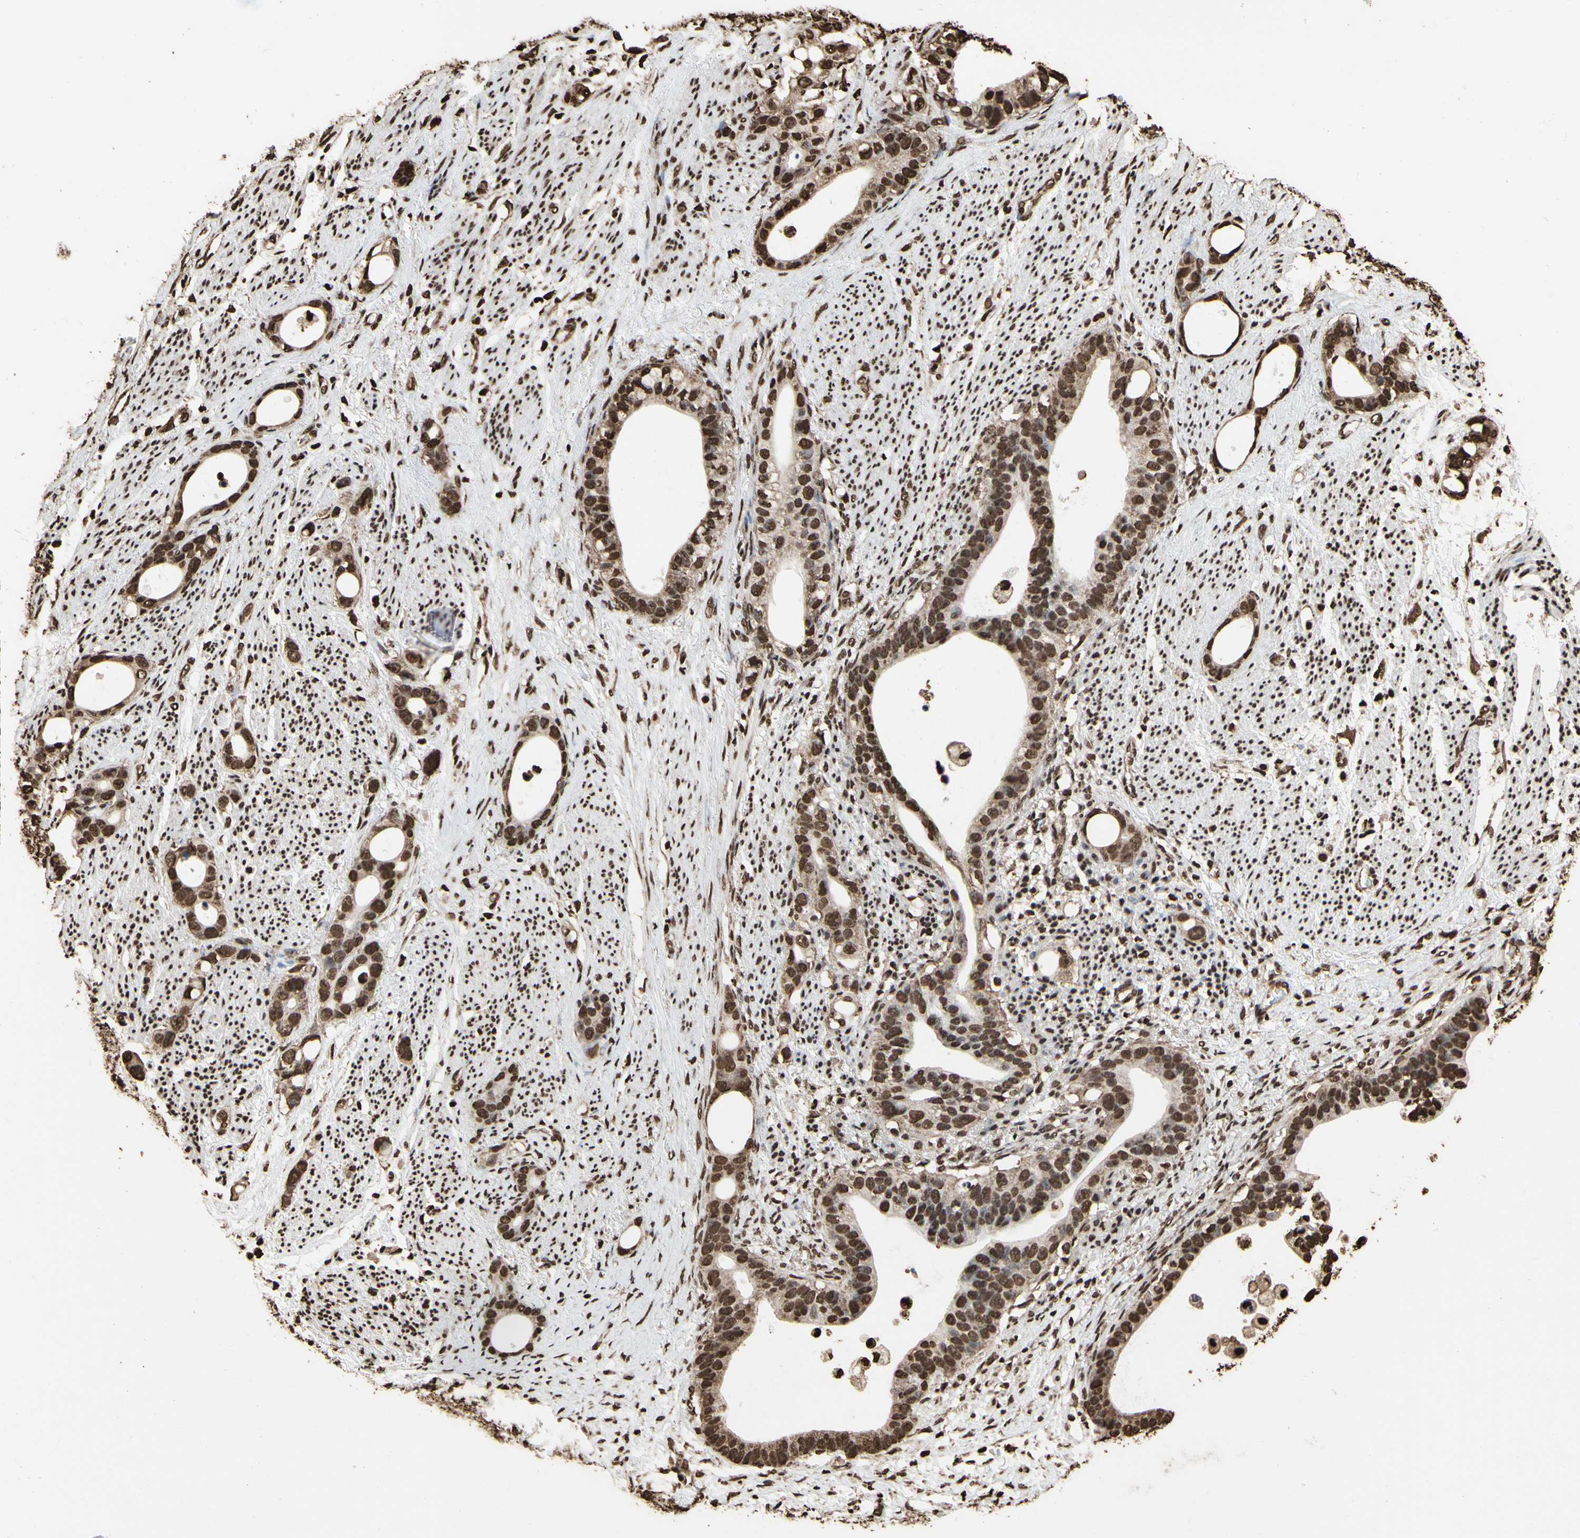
{"staining": {"intensity": "strong", "quantity": ">75%", "location": "cytoplasmic/membranous,nuclear"}, "tissue": "stomach cancer", "cell_type": "Tumor cells", "image_type": "cancer", "snomed": [{"axis": "morphology", "description": "Adenocarcinoma, NOS"}, {"axis": "topography", "description": "Stomach"}], "caption": "A high-resolution histopathology image shows IHC staining of stomach cancer (adenocarcinoma), which reveals strong cytoplasmic/membranous and nuclear positivity in about >75% of tumor cells.", "gene": "HNRNPK", "patient": {"sex": "female", "age": 75}}